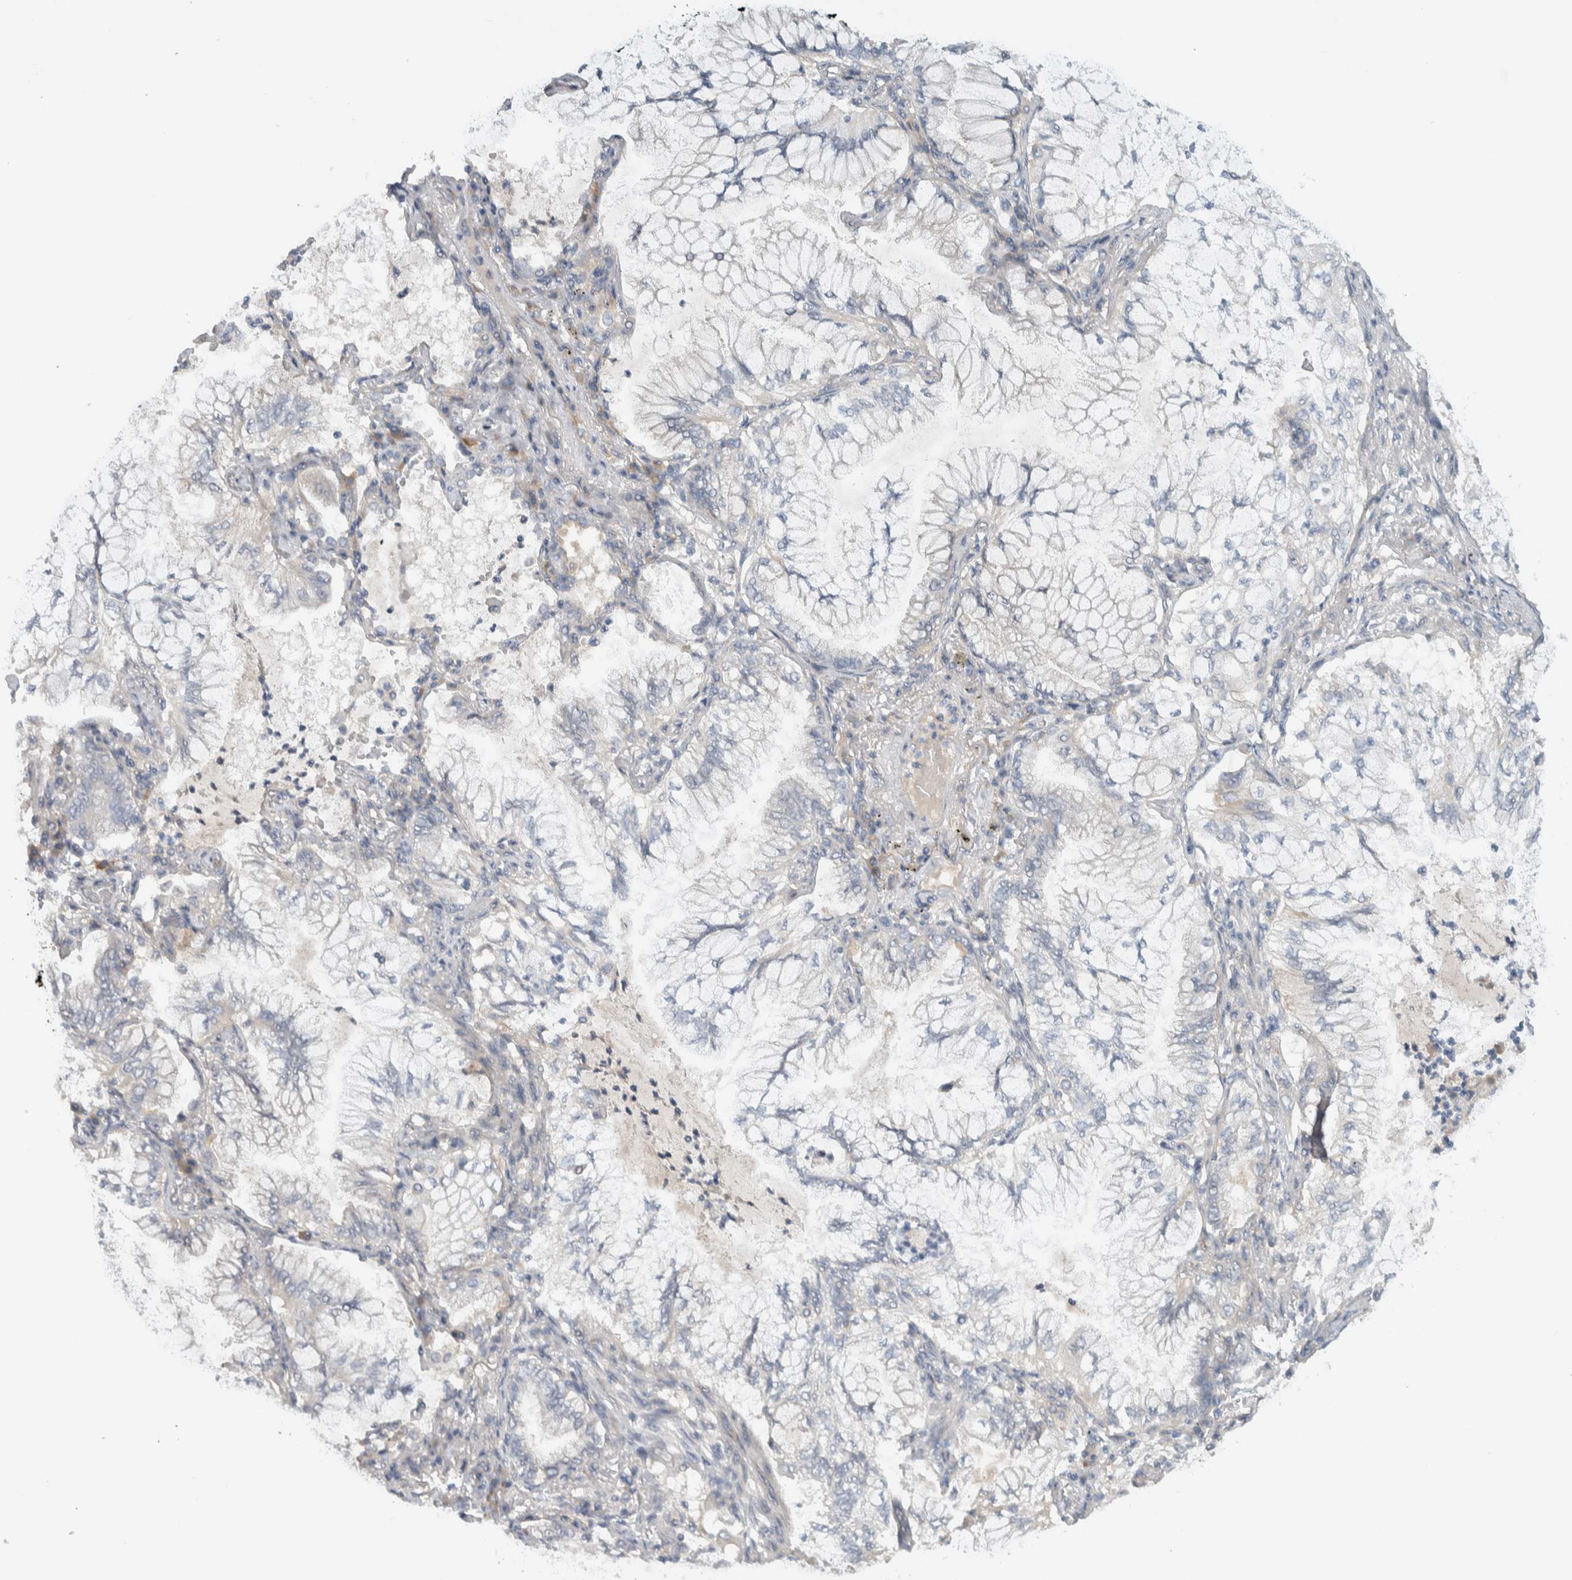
{"staining": {"intensity": "negative", "quantity": "none", "location": "none"}, "tissue": "lung cancer", "cell_type": "Tumor cells", "image_type": "cancer", "snomed": [{"axis": "morphology", "description": "Adenocarcinoma, NOS"}, {"axis": "topography", "description": "Lung"}], "caption": "The immunohistochemistry image has no significant positivity in tumor cells of lung adenocarcinoma tissue.", "gene": "MPRIP", "patient": {"sex": "female", "age": 70}}